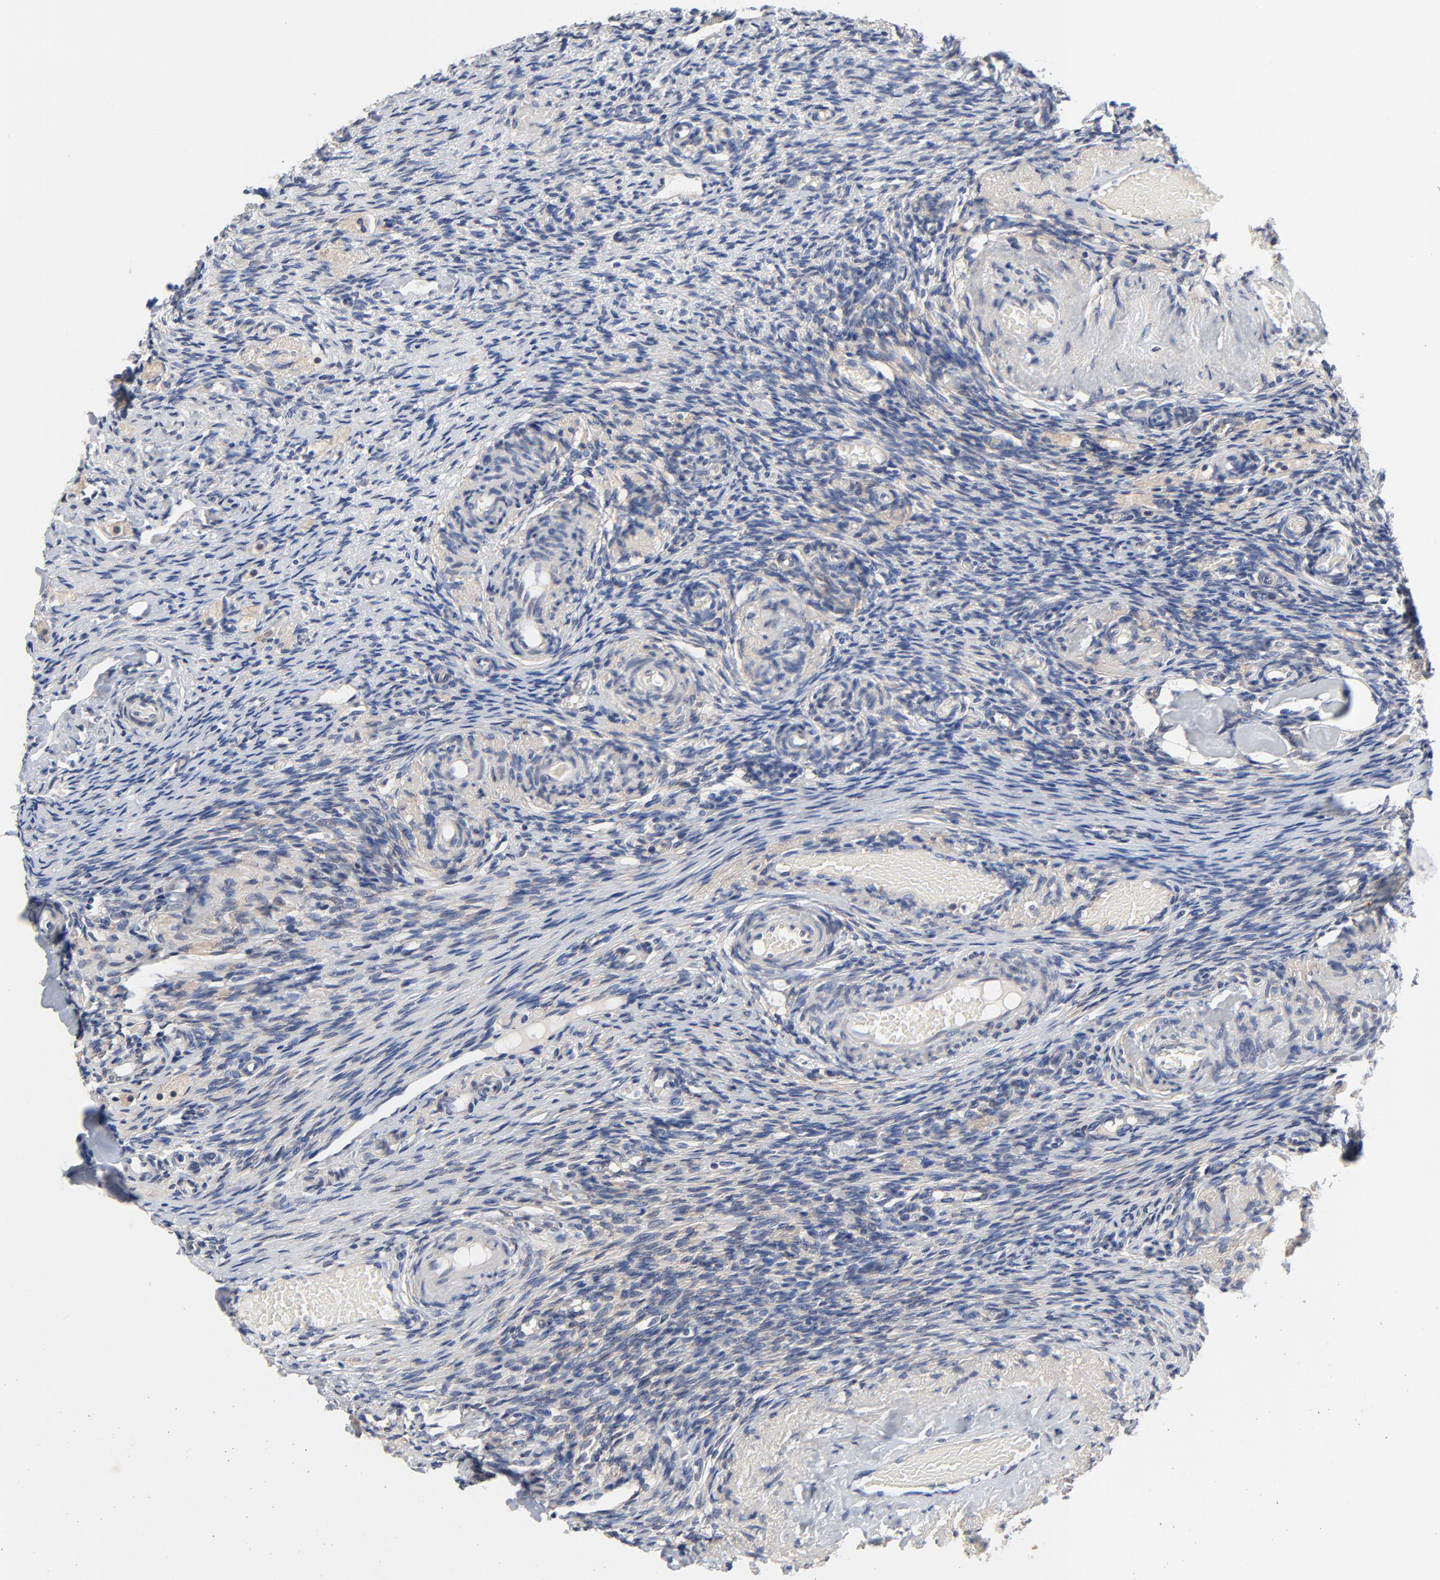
{"staining": {"intensity": "moderate", "quantity": "25%-75%", "location": "cytoplasmic/membranous"}, "tissue": "ovary", "cell_type": "Follicle cells", "image_type": "normal", "snomed": [{"axis": "morphology", "description": "Normal tissue, NOS"}, {"axis": "topography", "description": "Ovary"}], "caption": "Protein positivity by immunohistochemistry reveals moderate cytoplasmic/membranous expression in approximately 25%-75% of follicle cells in normal ovary. (DAB (3,3'-diaminobenzidine) IHC, brown staining for protein, blue staining for nuclei).", "gene": "VAV2", "patient": {"sex": "female", "age": 60}}